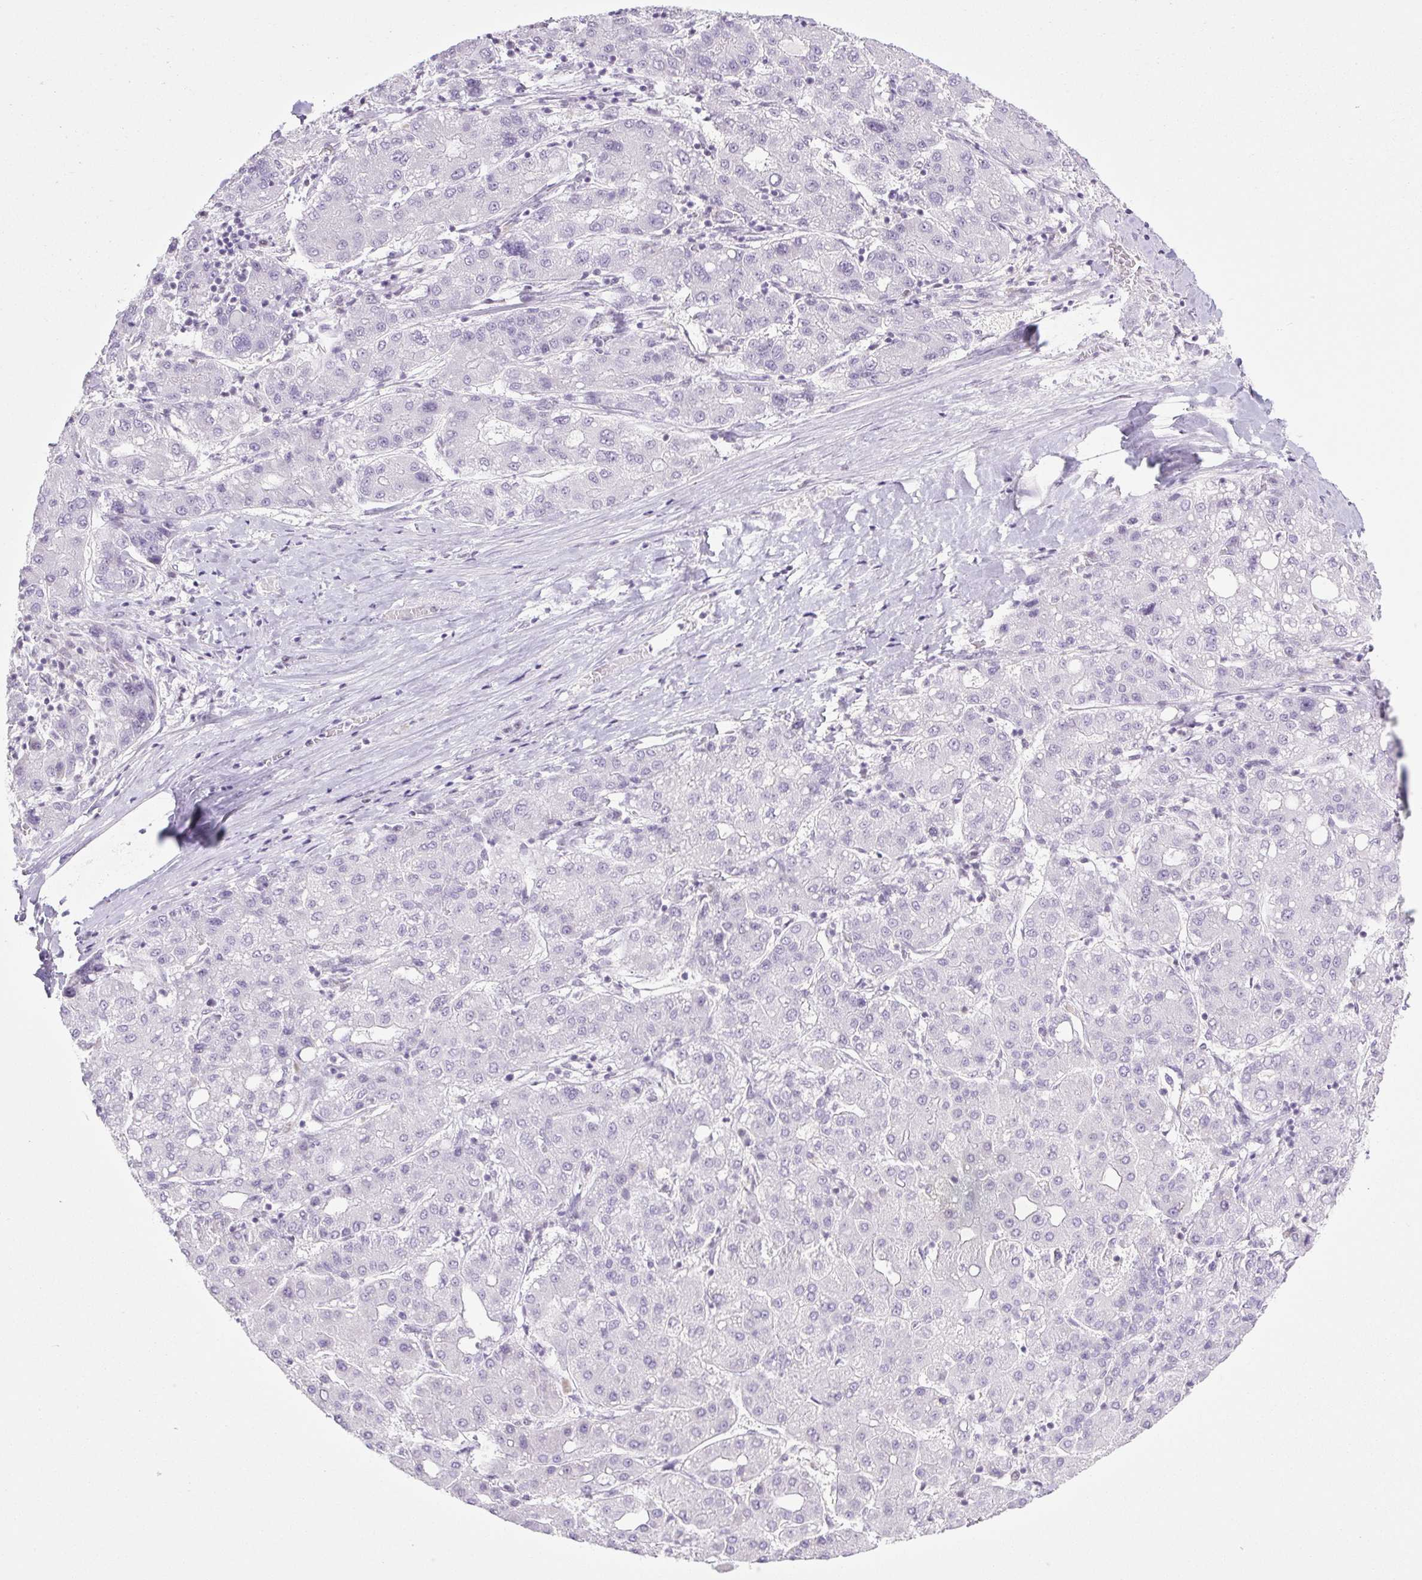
{"staining": {"intensity": "negative", "quantity": "none", "location": "none"}, "tissue": "liver cancer", "cell_type": "Tumor cells", "image_type": "cancer", "snomed": [{"axis": "morphology", "description": "Carcinoma, Hepatocellular, NOS"}, {"axis": "topography", "description": "Liver"}], "caption": "An image of human liver hepatocellular carcinoma is negative for staining in tumor cells.", "gene": "TLE3", "patient": {"sex": "male", "age": 65}}